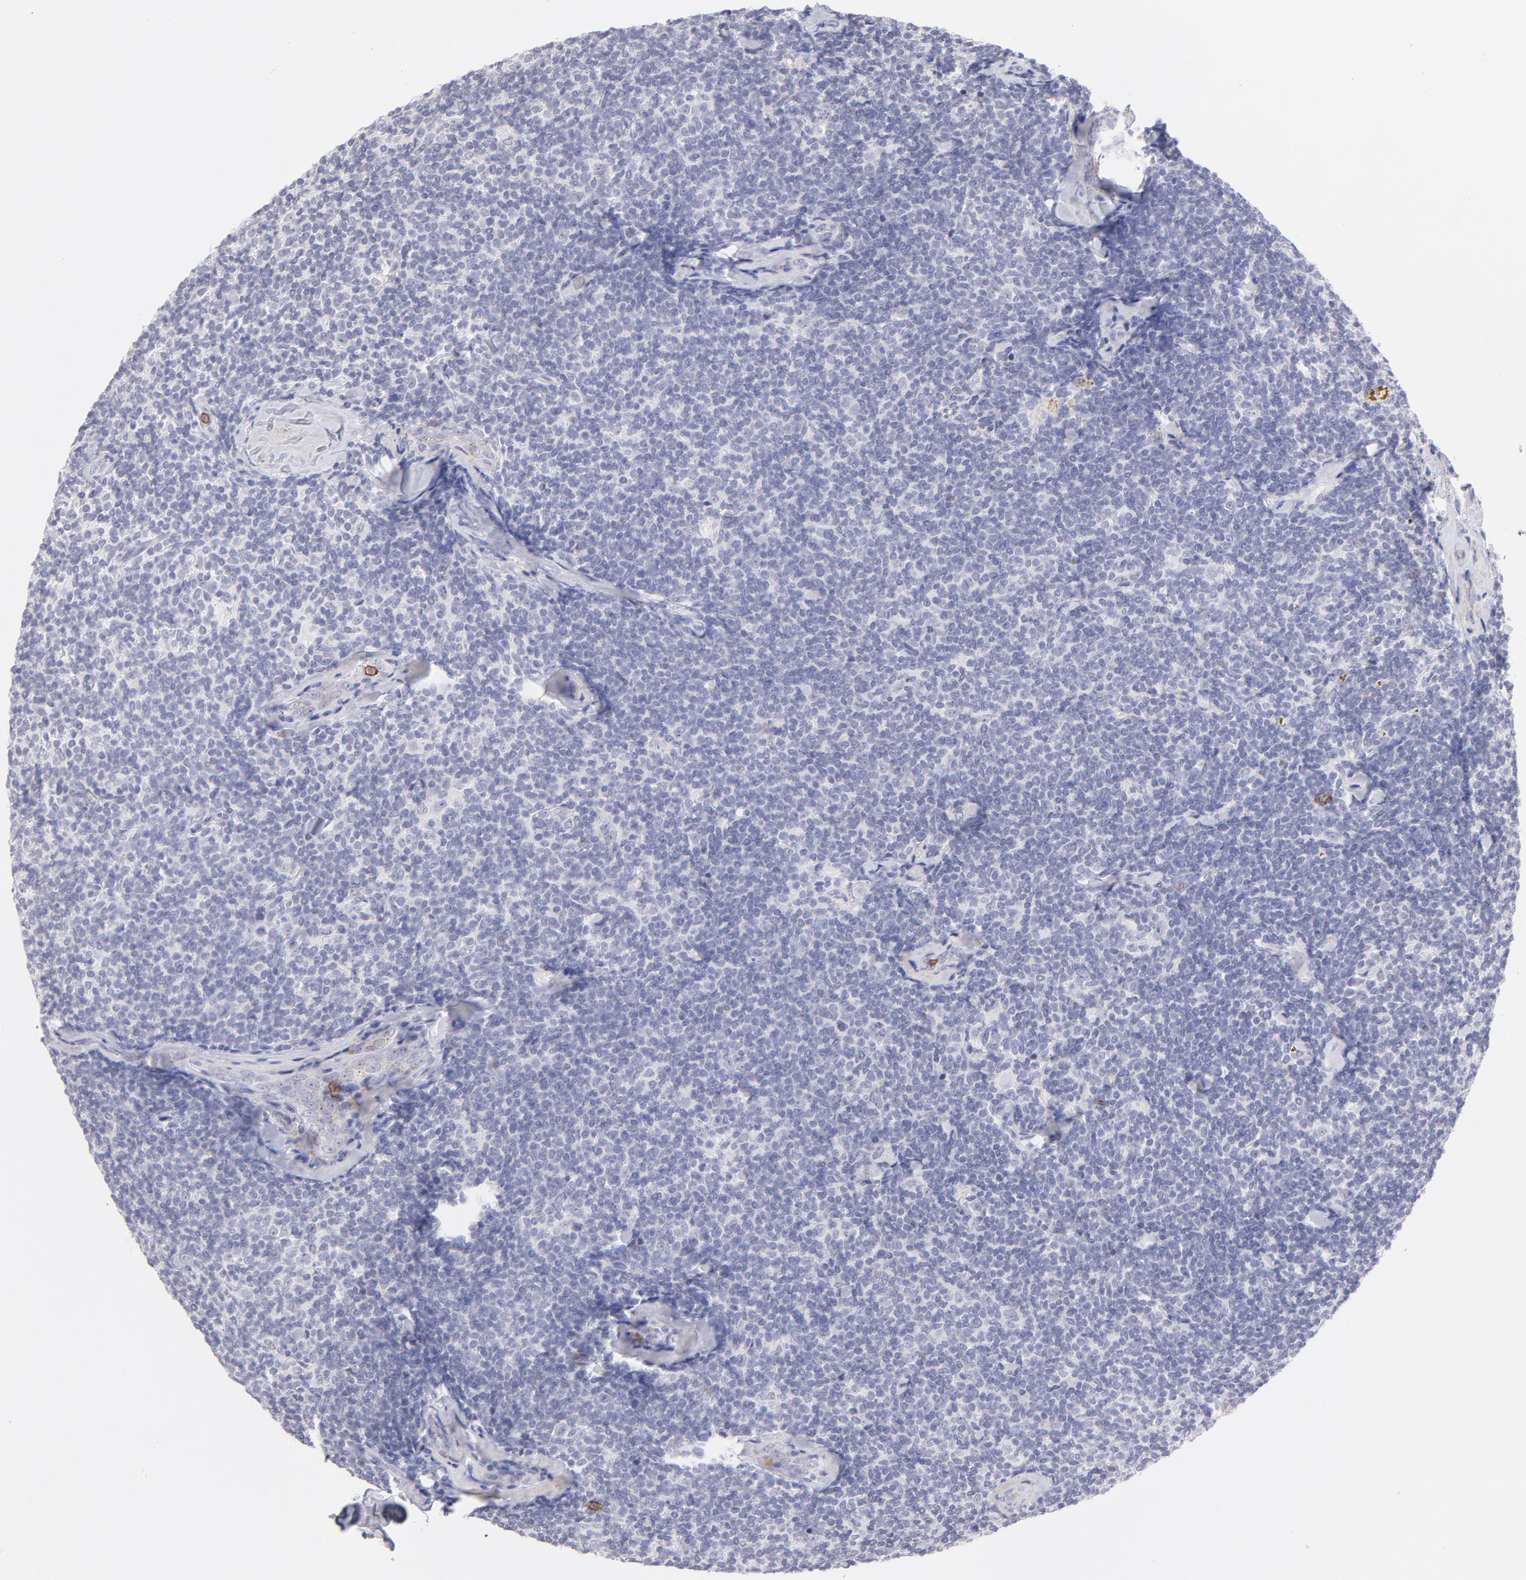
{"staining": {"intensity": "negative", "quantity": "none", "location": "none"}, "tissue": "lymphoma", "cell_type": "Tumor cells", "image_type": "cancer", "snomed": [{"axis": "morphology", "description": "Malignant lymphoma, non-Hodgkin's type, Low grade"}, {"axis": "topography", "description": "Lymph node"}], "caption": "Human lymphoma stained for a protein using immunohistochemistry reveals no expression in tumor cells.", "gene": "LTB4R", "patient": {"sex": "female", "age": 56}}